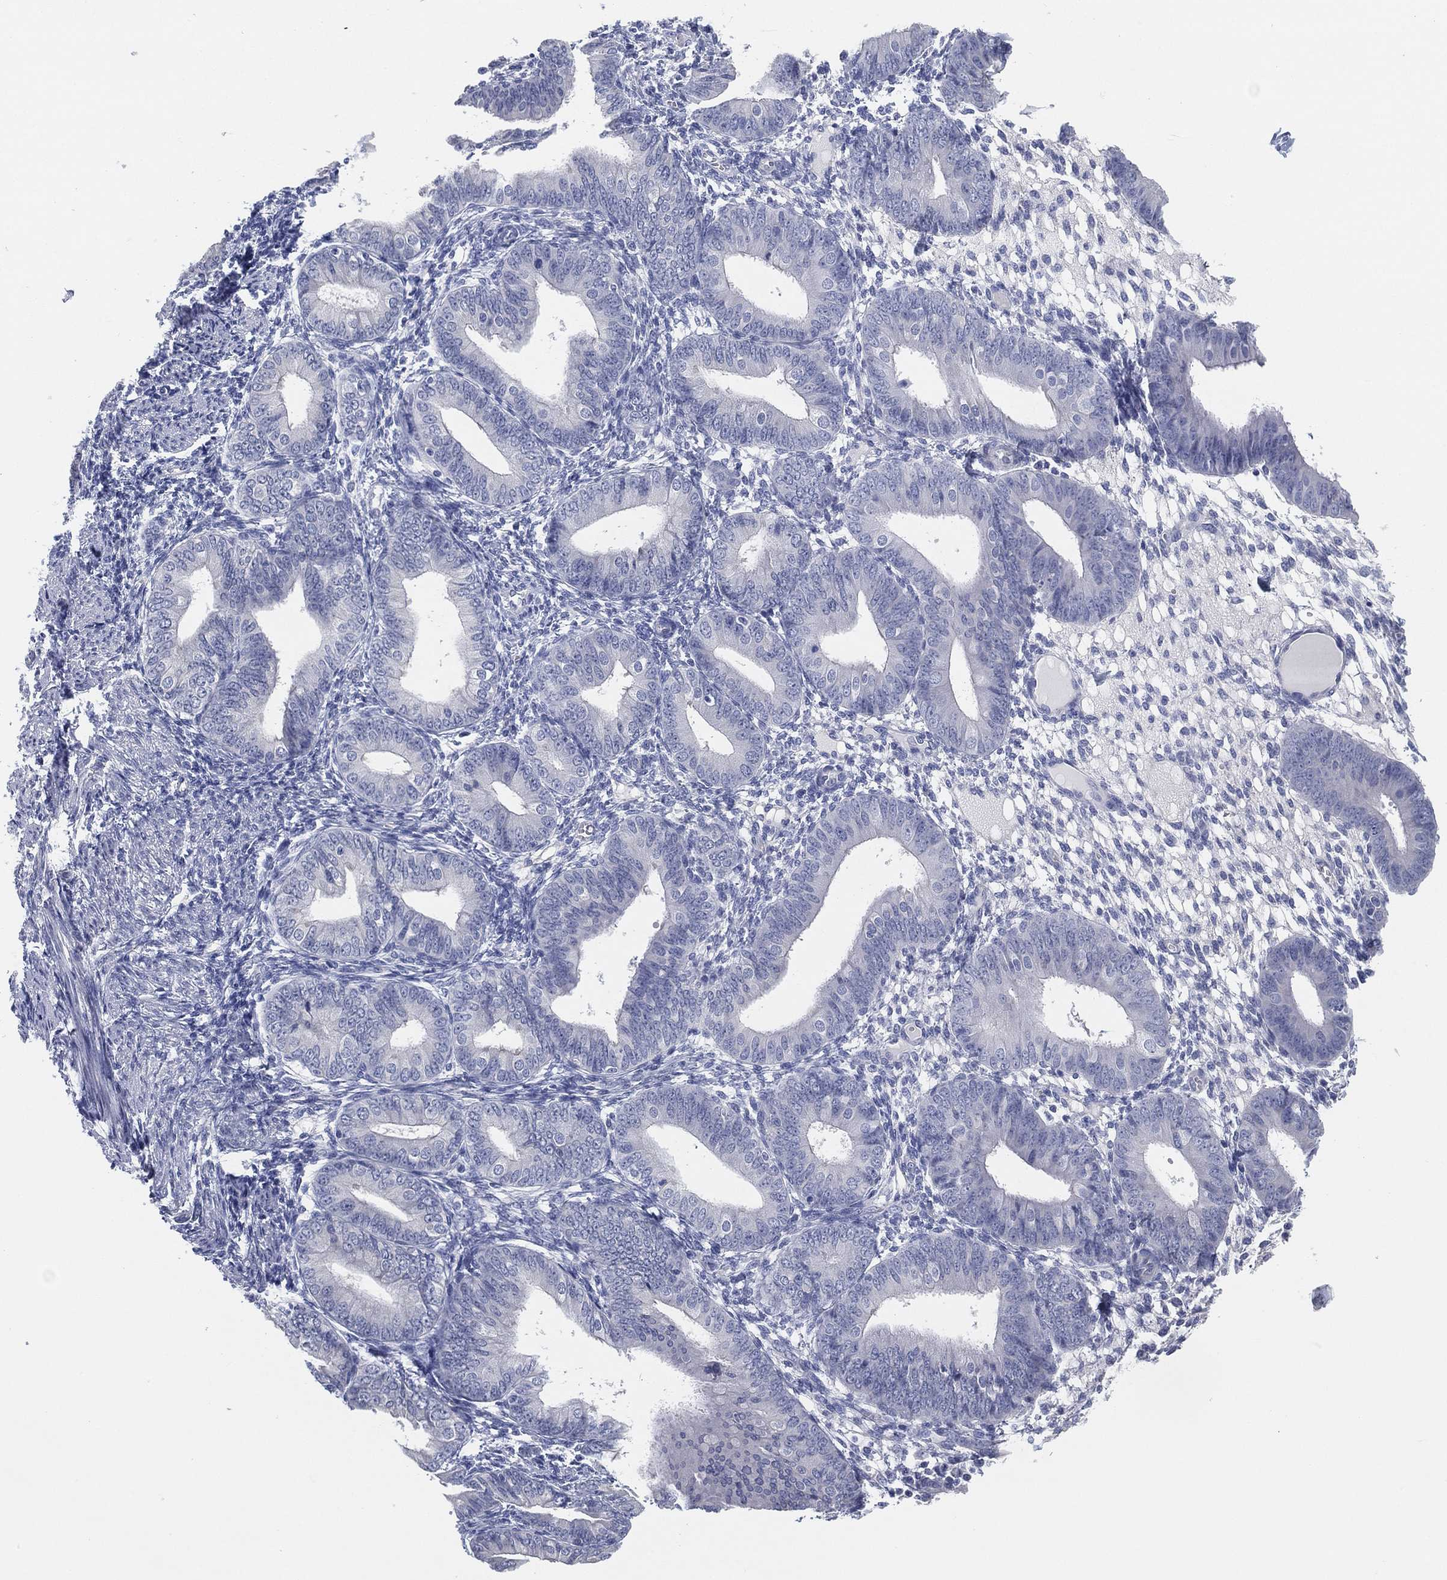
{"staining": {"intensity": "negative", "quantity": "none", "location": "none"}, "tissue": "endometrium", "cell_type": "Cells in endometrial stroma", "image_type": "normal", "snomed": [{"axis": "morphology", "description": "Normal tissue, NOS"}, {"axis": "topography", "description": "Endometrium"}], "caption": "A micrograph of endometrium stained for a protein demonstrates no brown staining in cells in endometrial stroma.", "gene": "CCDC70", "patient": {"sex": "female", "age": 39}}